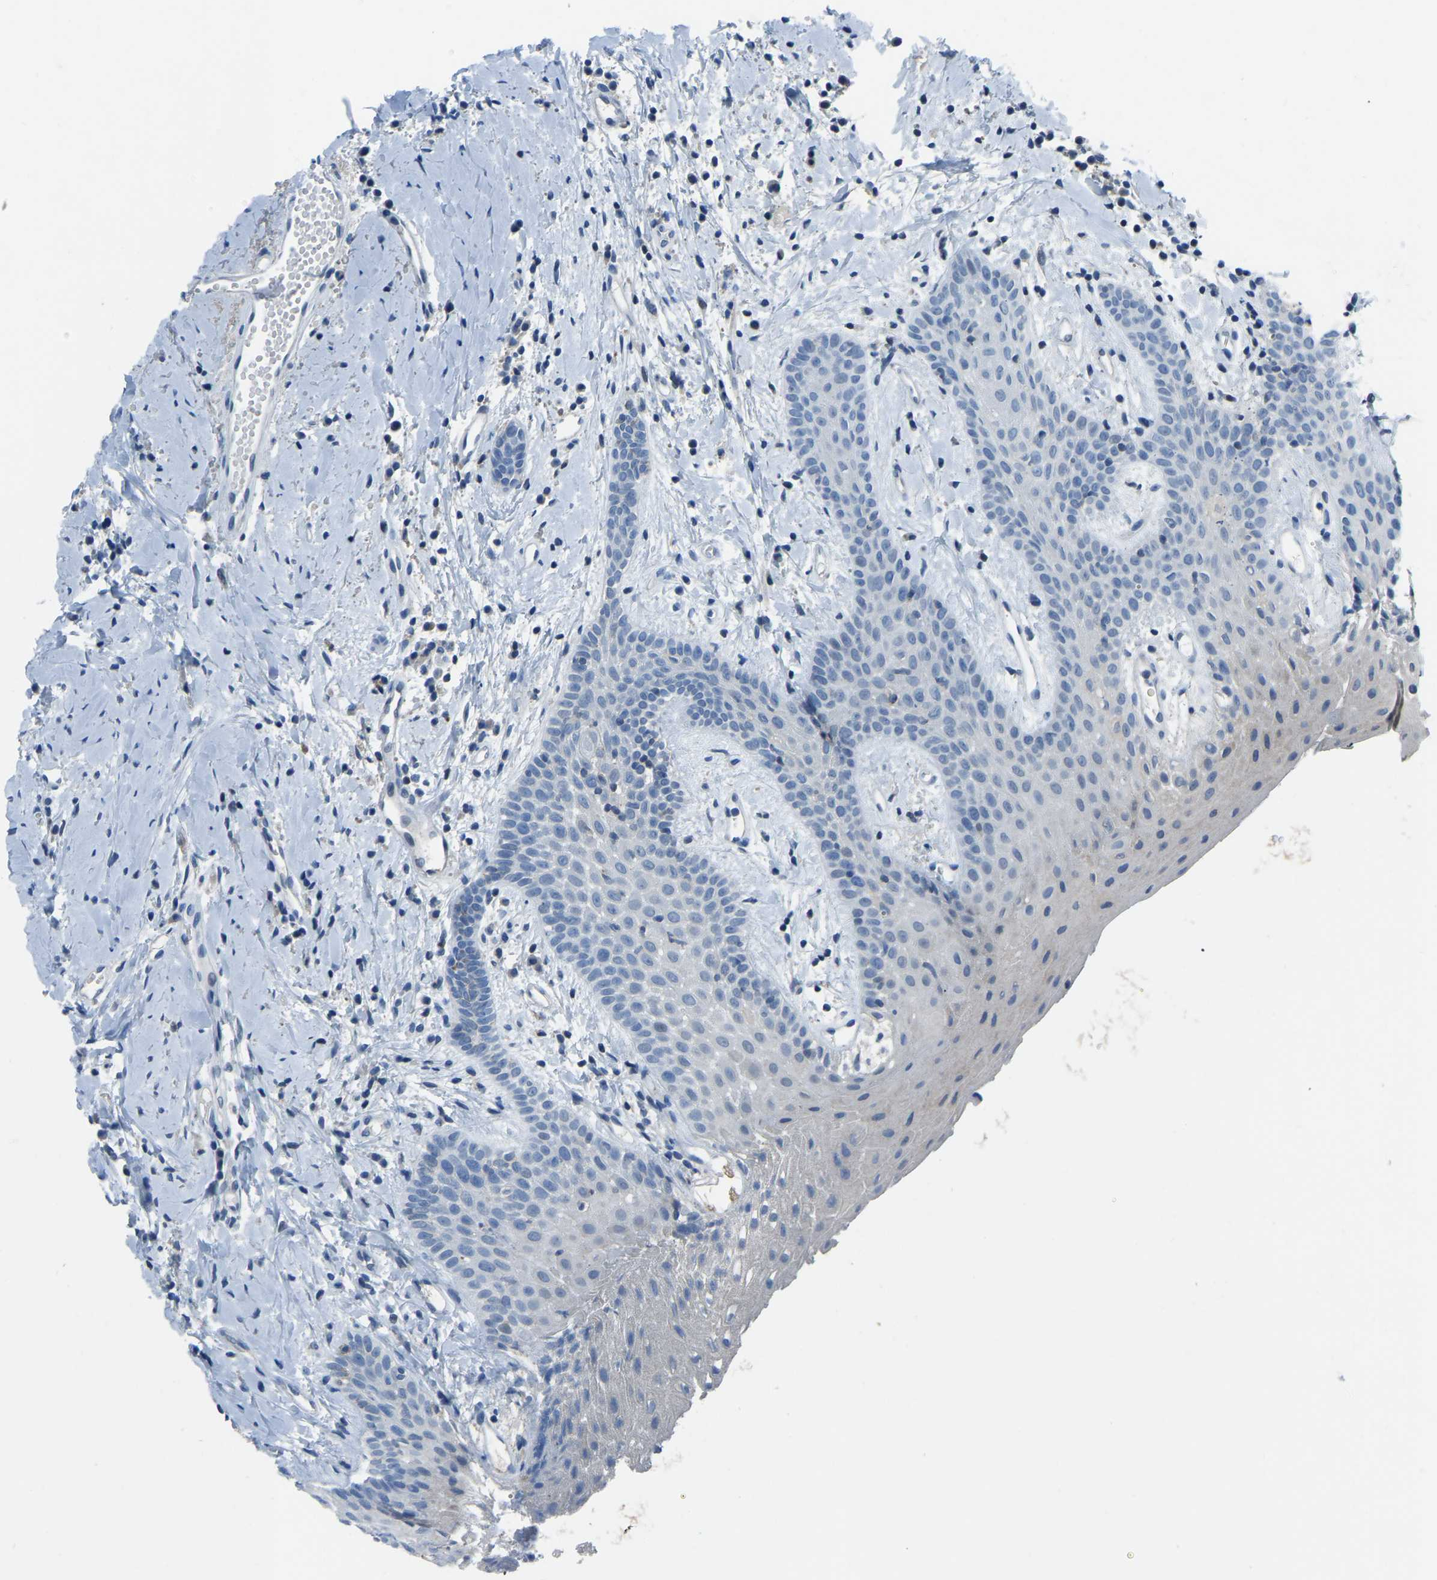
{"staining": {"intensity": "weak", "quantity": "<25%", "location": "cytoplasmic/membranous"}, "tissue": "oral mucosa", "cell_type": "Squamous epithelial cells", "image_type": "normal", "snomed": [{"axis": "morphology", "description": "Normal tissue, NOS"}, {"axis": "morphology", "description": "Squamous cell carcinoma, NOS"}, {"axis": "topography", "description": "Oral tissue"}, {"axis": "topography", "description": "Salivary gland"}, {"axis": "topography", "description": "Head-Neck"}], "caption": "Immunohistochemical staining of normal oral mucosa demonstrates no significant expression in squamous epithelial cells. The staining is performed using DAB brown chromogen with nuclei counter-stained in using hematoxylin.", "gene": "XIRP1", "patient": {"sex": "female", "age": 62}}